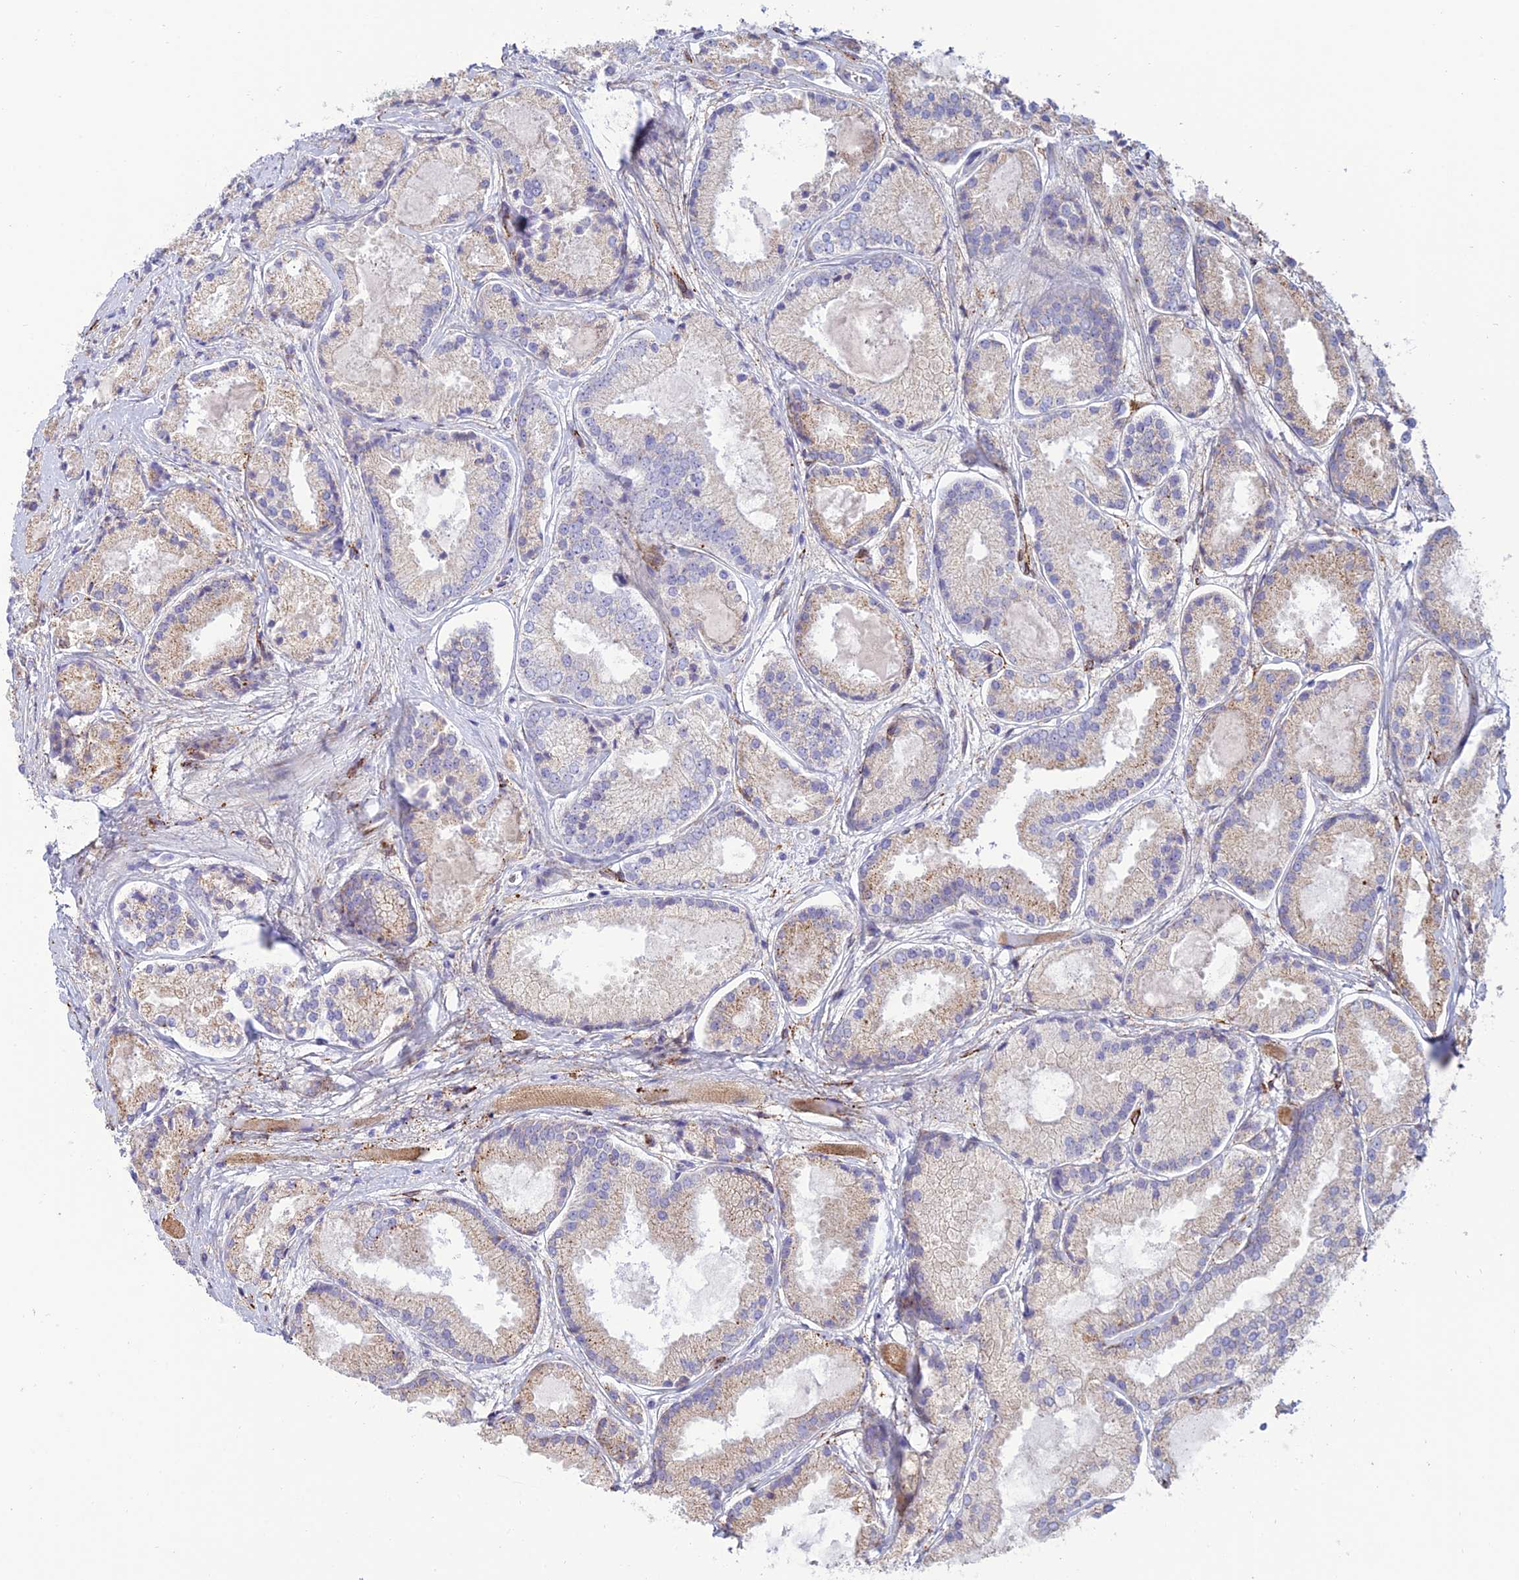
{"staining": {"intensity": "moderate", "quantity": "<25%", "location": "cytoplasmic/membranous"}, "tissue": "prostate cancer", "cell_type": "Tumor cells", "image_type": "cancer", "snomed": [{"axis": "morphology", "description": "Adenocarcinoma, High grade"}, {"axis": "topography", "description": "Prostate"}], "caption": "Immunohistochemical staining of human prostate cancer reveals low levels of moderate cytoplasmic/membranous protein staining in approximately <25% of tumor cells.", "gene": "RCN3", "patient": {"sex": "male", "age": 67}}